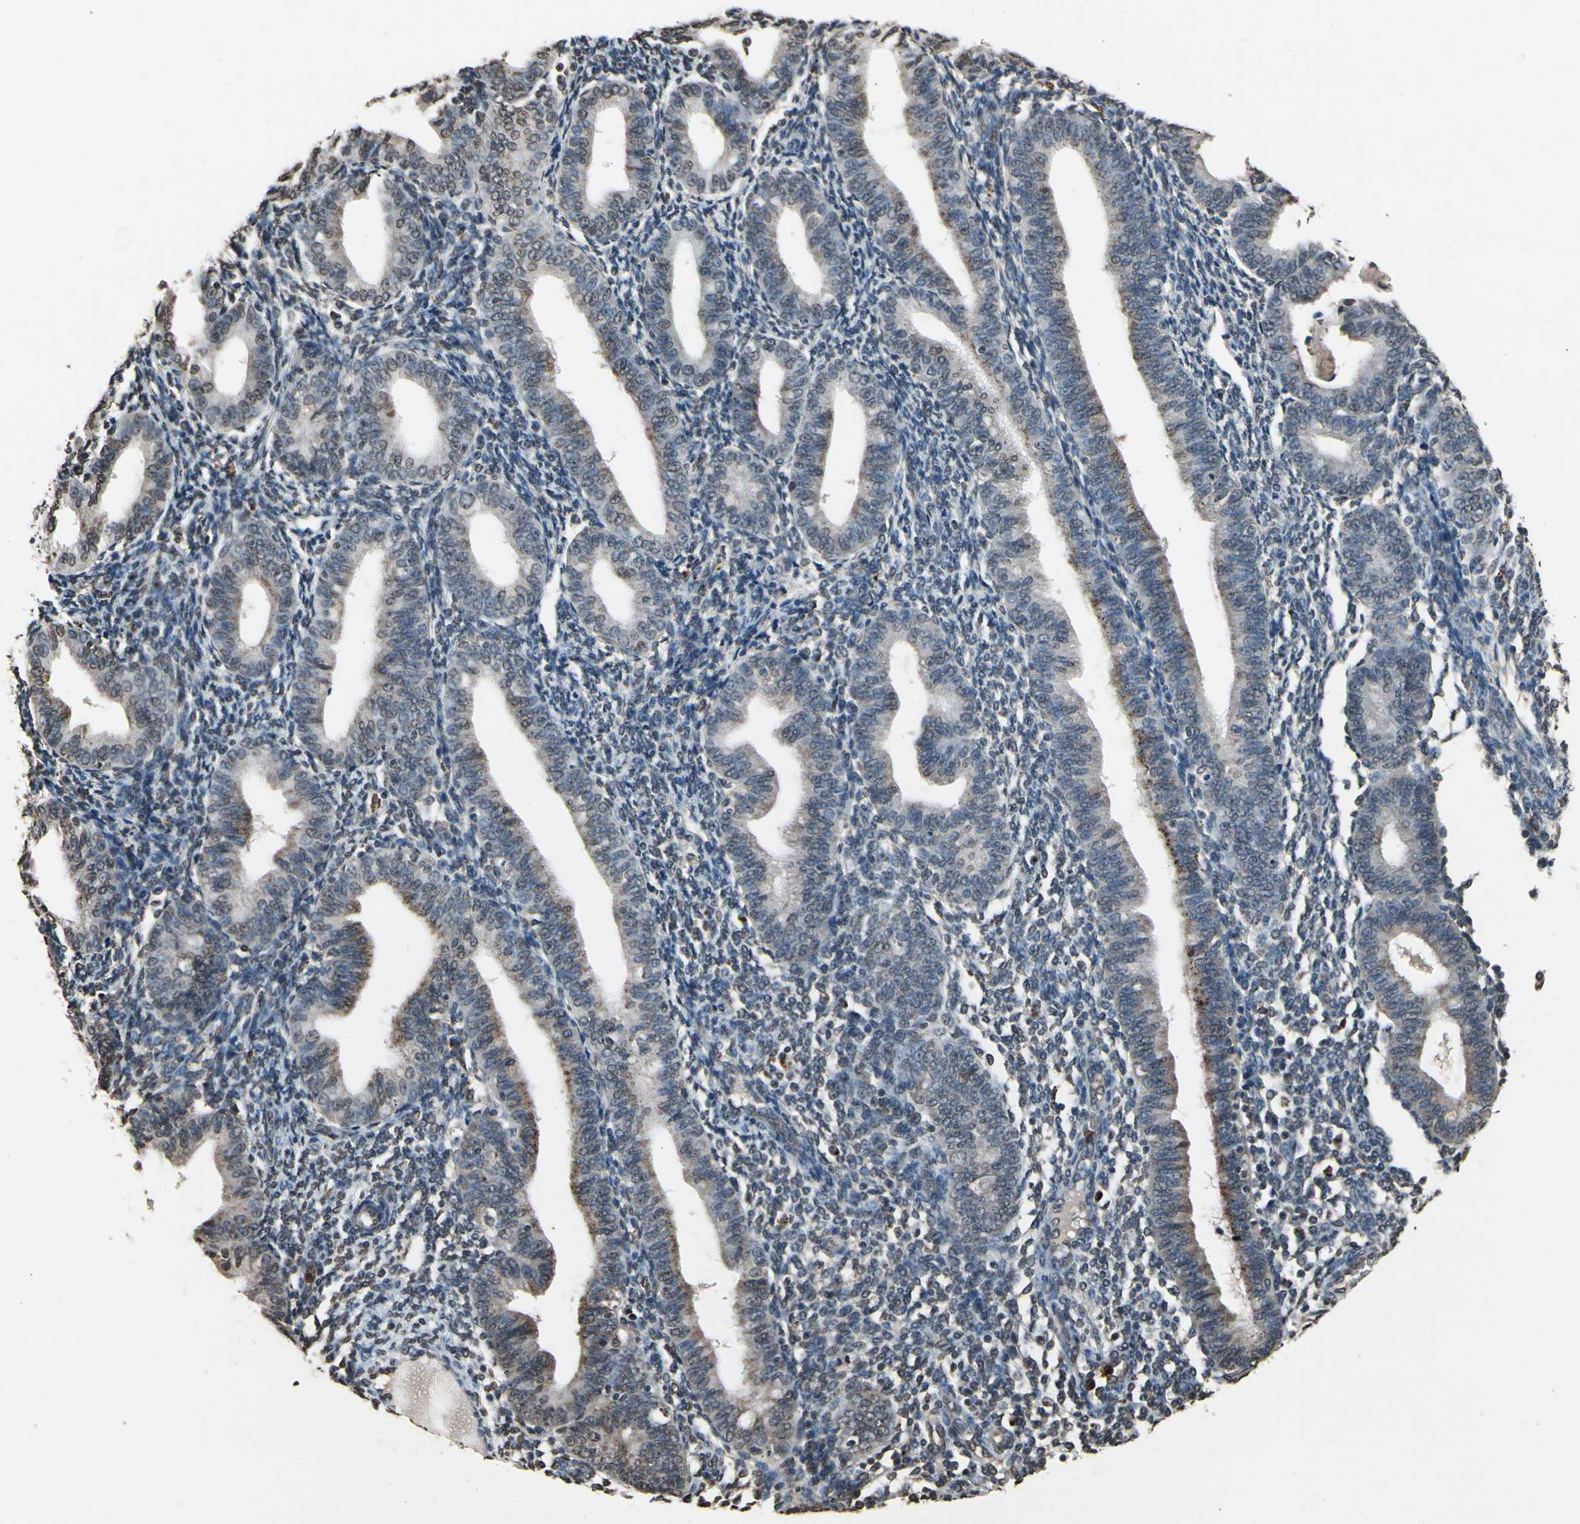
{"staining": {"intensity": "negative", "quantity": "none", "location": "none"}, "tissue": "endometrium", "cell_type": "Cells in endometrial stroma", "image_type": "normal", "snomed": [{"axis": "morphology", "description": "Normal tissue, NOS"}, {"axis": "topography", "description": "Endometrium"}], "caption": "Image shows no protein positivity in cells in endometrial stroma of benign endometrium.", "gene": "HIPK2", "patient": {"sex": "female", "age": 61}}